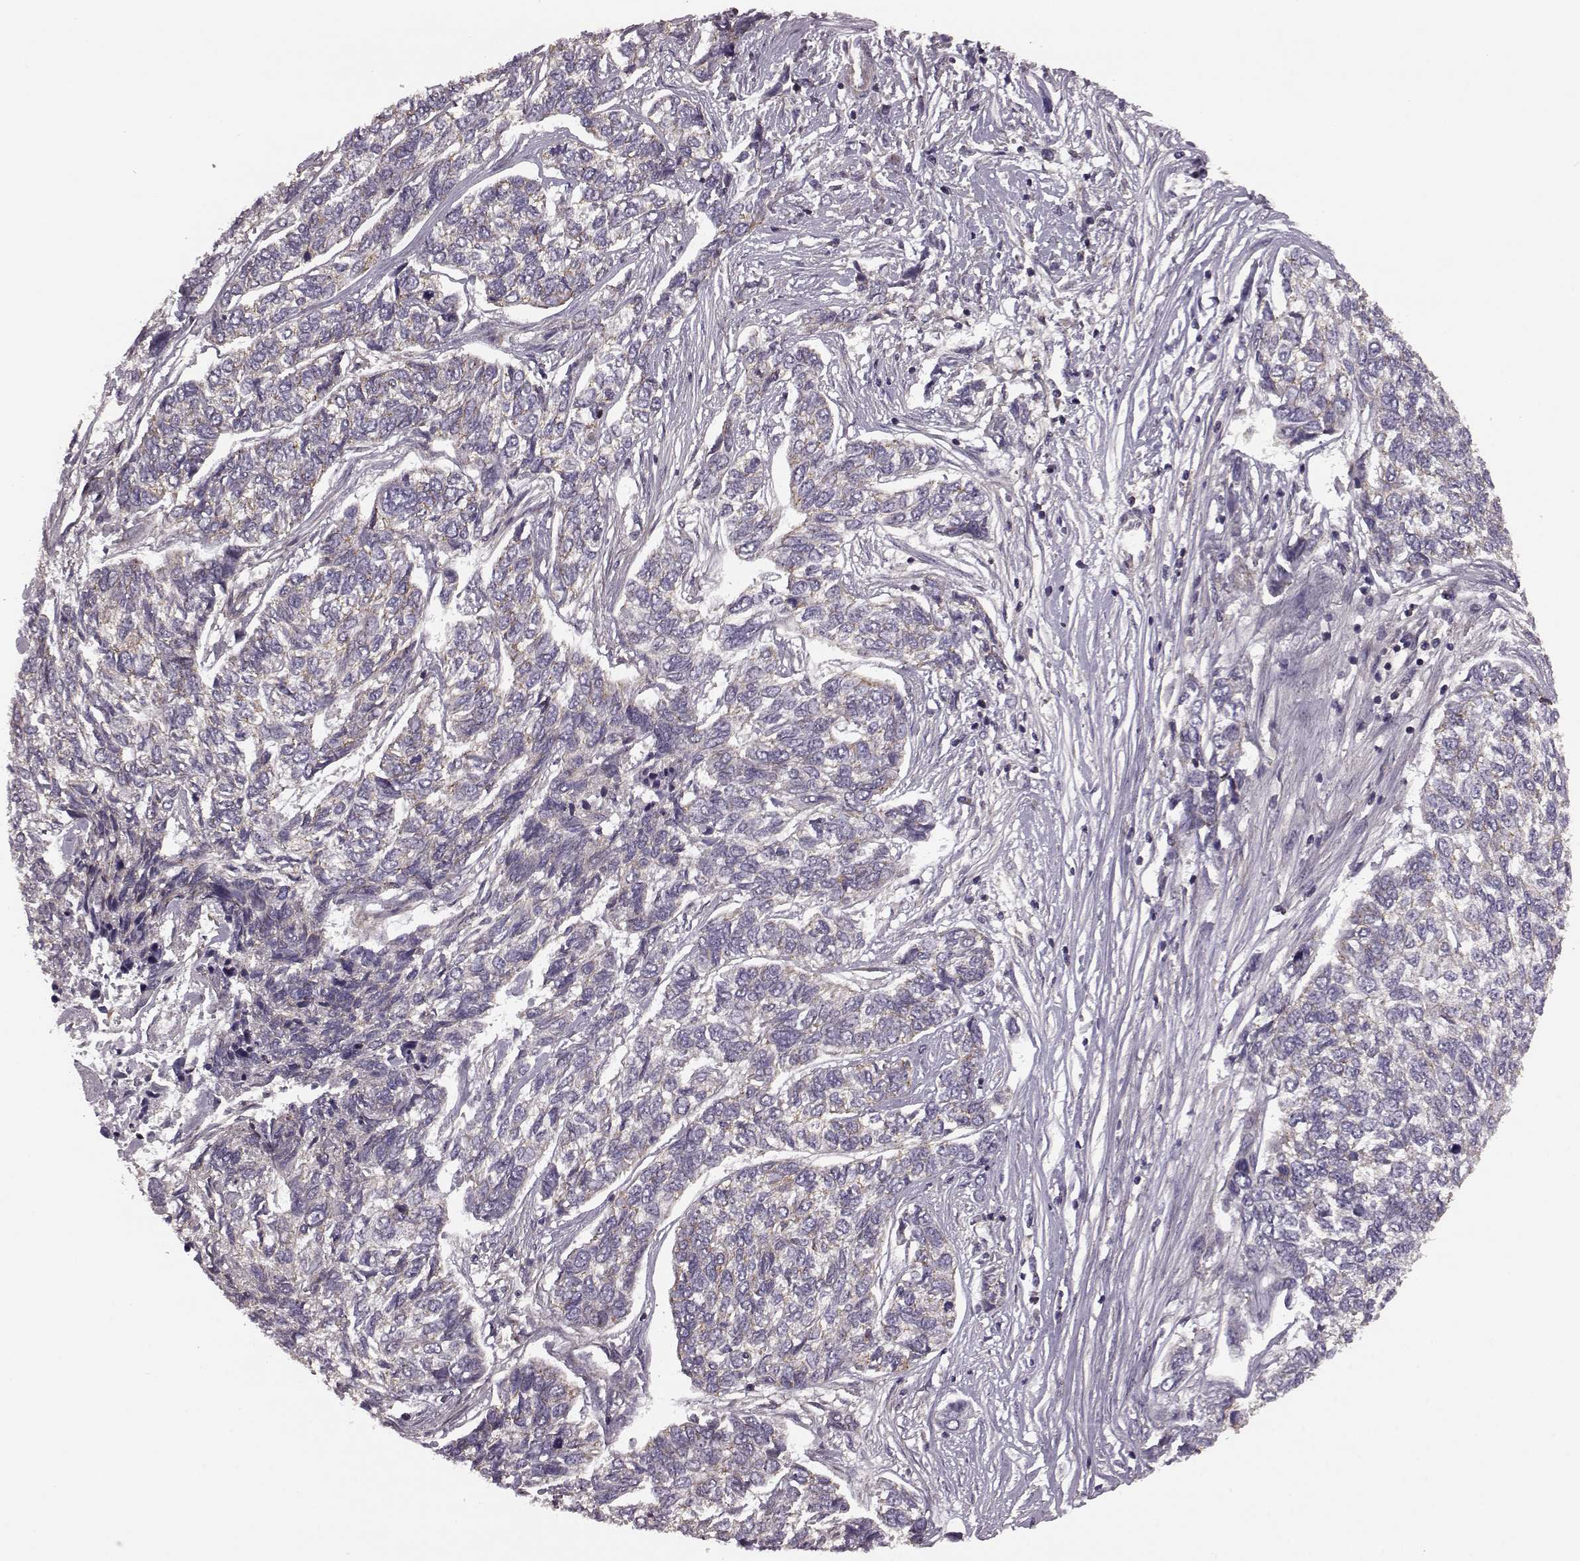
{"staining": {"intensity": "weak", "quantity": "25%-75%", "location": "cytoplasmic/membranous"}, "tissue": "skin cancer", "cell_type": "Tumor cells", "image_type": "cancer", "snomed": [{"axis": "morphology", "description": "Basal cell carcinoma"}, {"axis": "topography", "description": "Skin"}], "caption": "Skin cancer (basal cell carcinoma) stained with a brown dye shows weak cytoplasmic/membranous positive staining in approximately 25%-75% of tumor cells.", "gene": "FNIP2", "patient": {"sex": "female", "age": 65}}